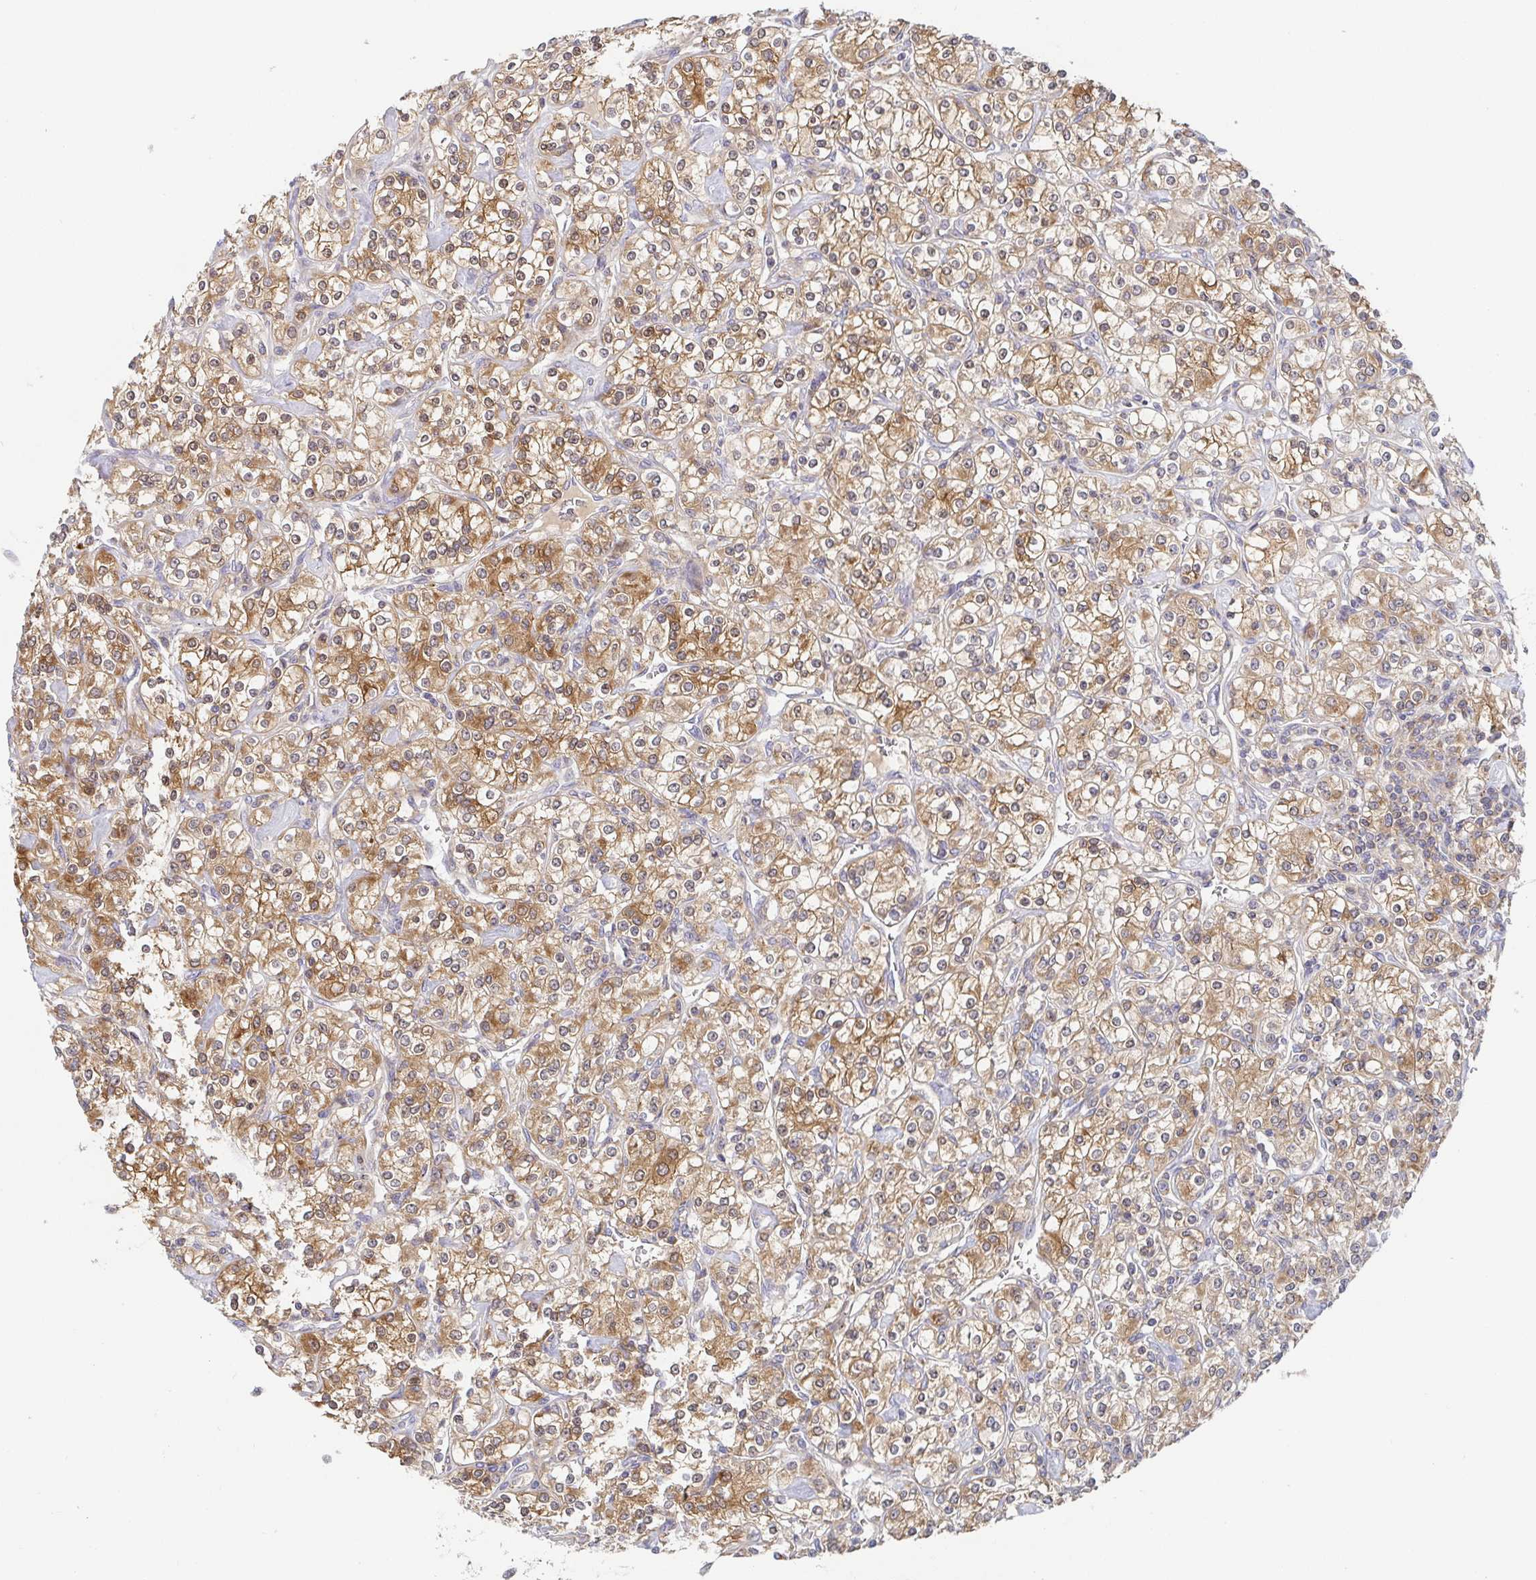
{"staining": {"intensity": "moderate", "quantity": ">75%", "location": "cytoplasmic/membranous"}, "tissue": "renal cancer", "cell_type": "Tumor cells", "image_type": "cancer", "snomed": [{"axis": "morphology", "description": "Adenocarcinoma, NOS"}, {"axis": "topography", "description": "Kidney"}], "caption": "This photomicrograph reveals renal adenocarcinoma stained with IHC to label a protein in brown. The cytoplasmic/membranous of tumor cells show moderate positivity for the protein. Nuclei are counter-stained blue.", "gene": "TUFT1", "patient": {"sex": "male", "age": 77}}